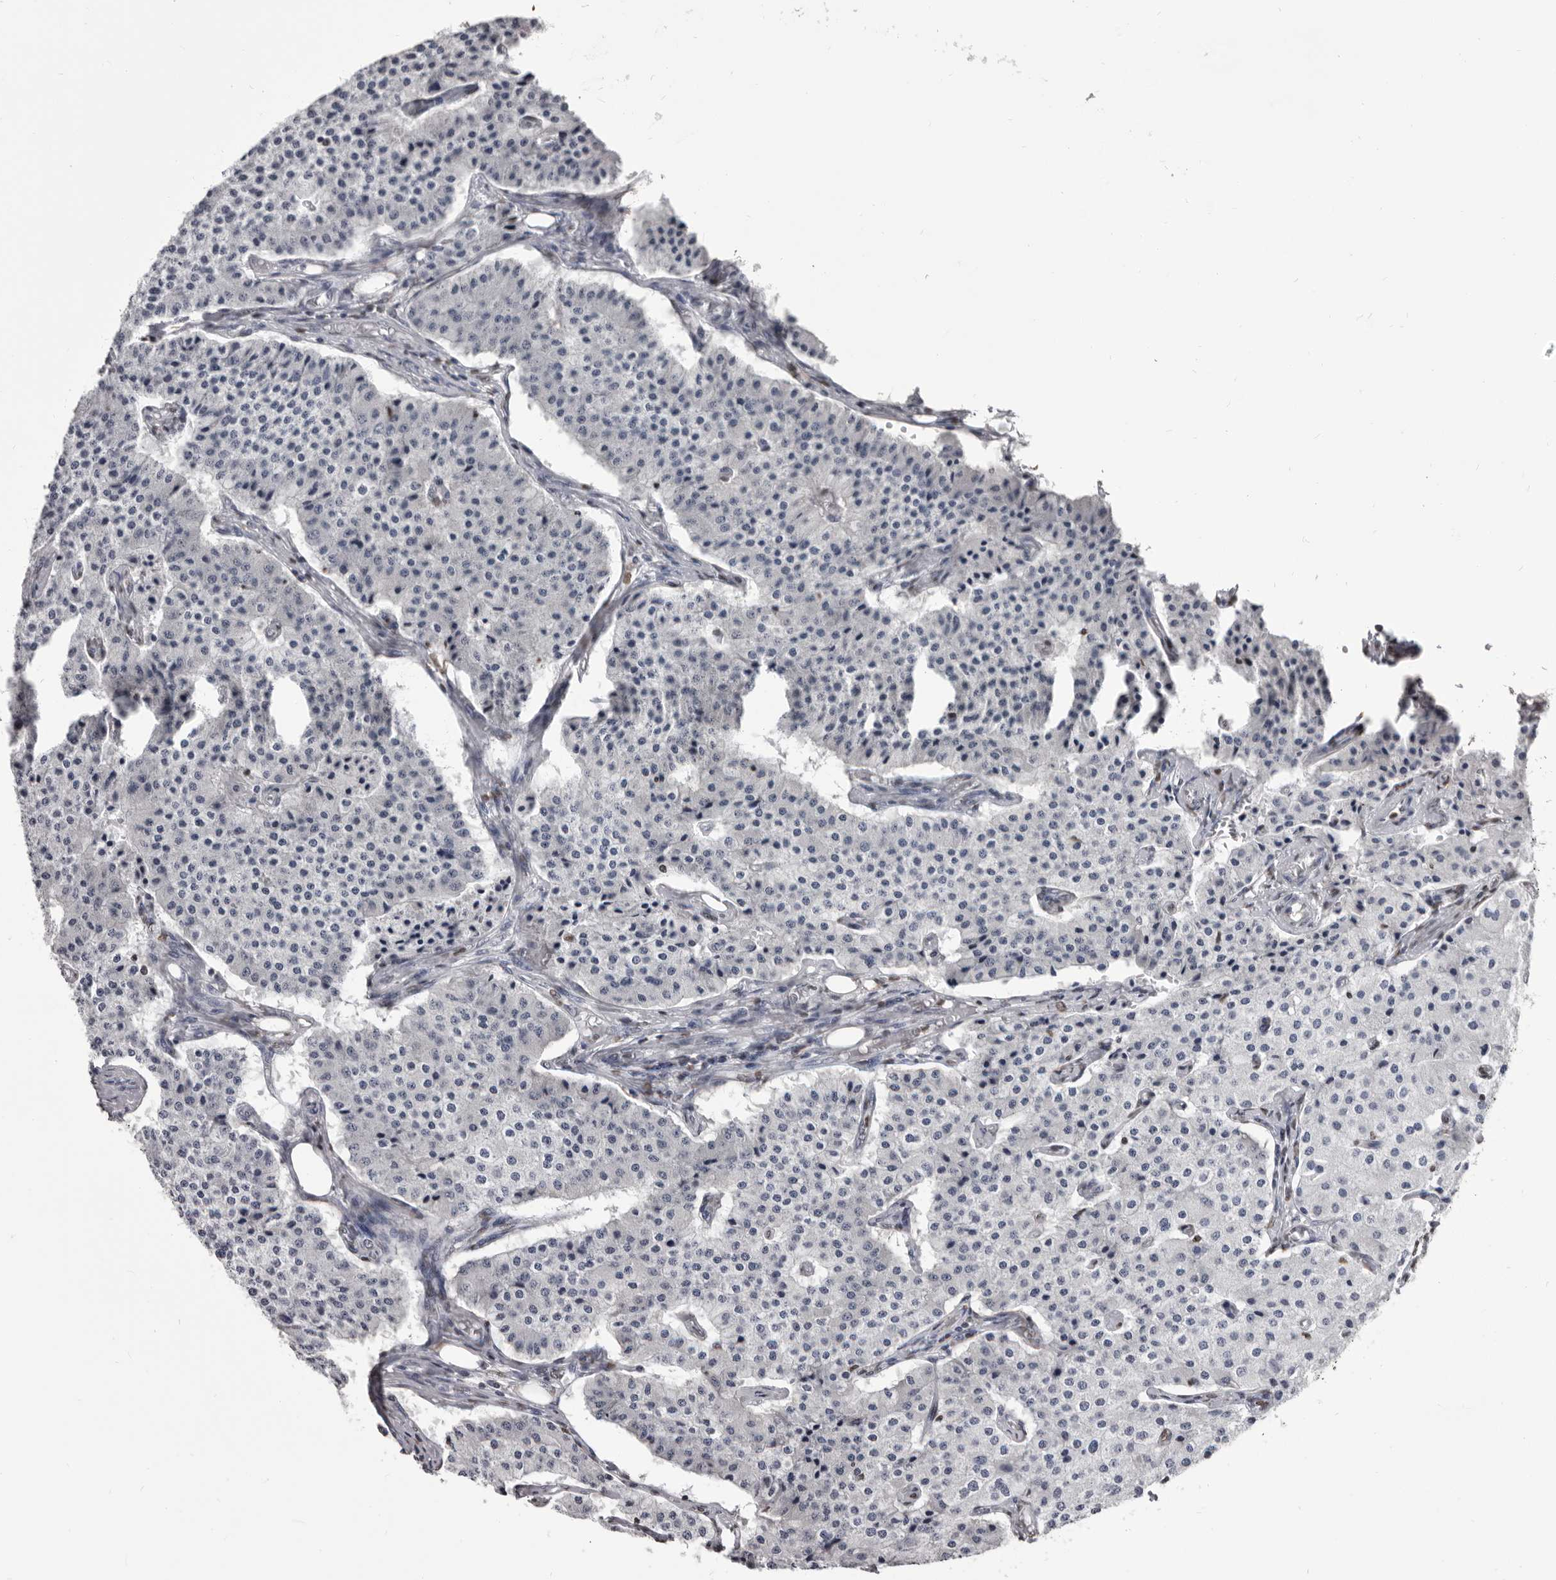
{"staining": {"intensity": "negative", "quantity": "none", "location": "none"}, "tissue": "carcinoid", "cell_type": "Tumor cells", "image_type": "cancer", "snomed": [{"axis": "morphology", "description": "Carcinoid, malignant, NOS"}, {"axis": "topography", "description": "Colon"}], "caption": "The micrograph reveals no staining of tumor cells in carcinoid.", "gene": "AHR", "patient": {"sex": "female", "age": 52}}